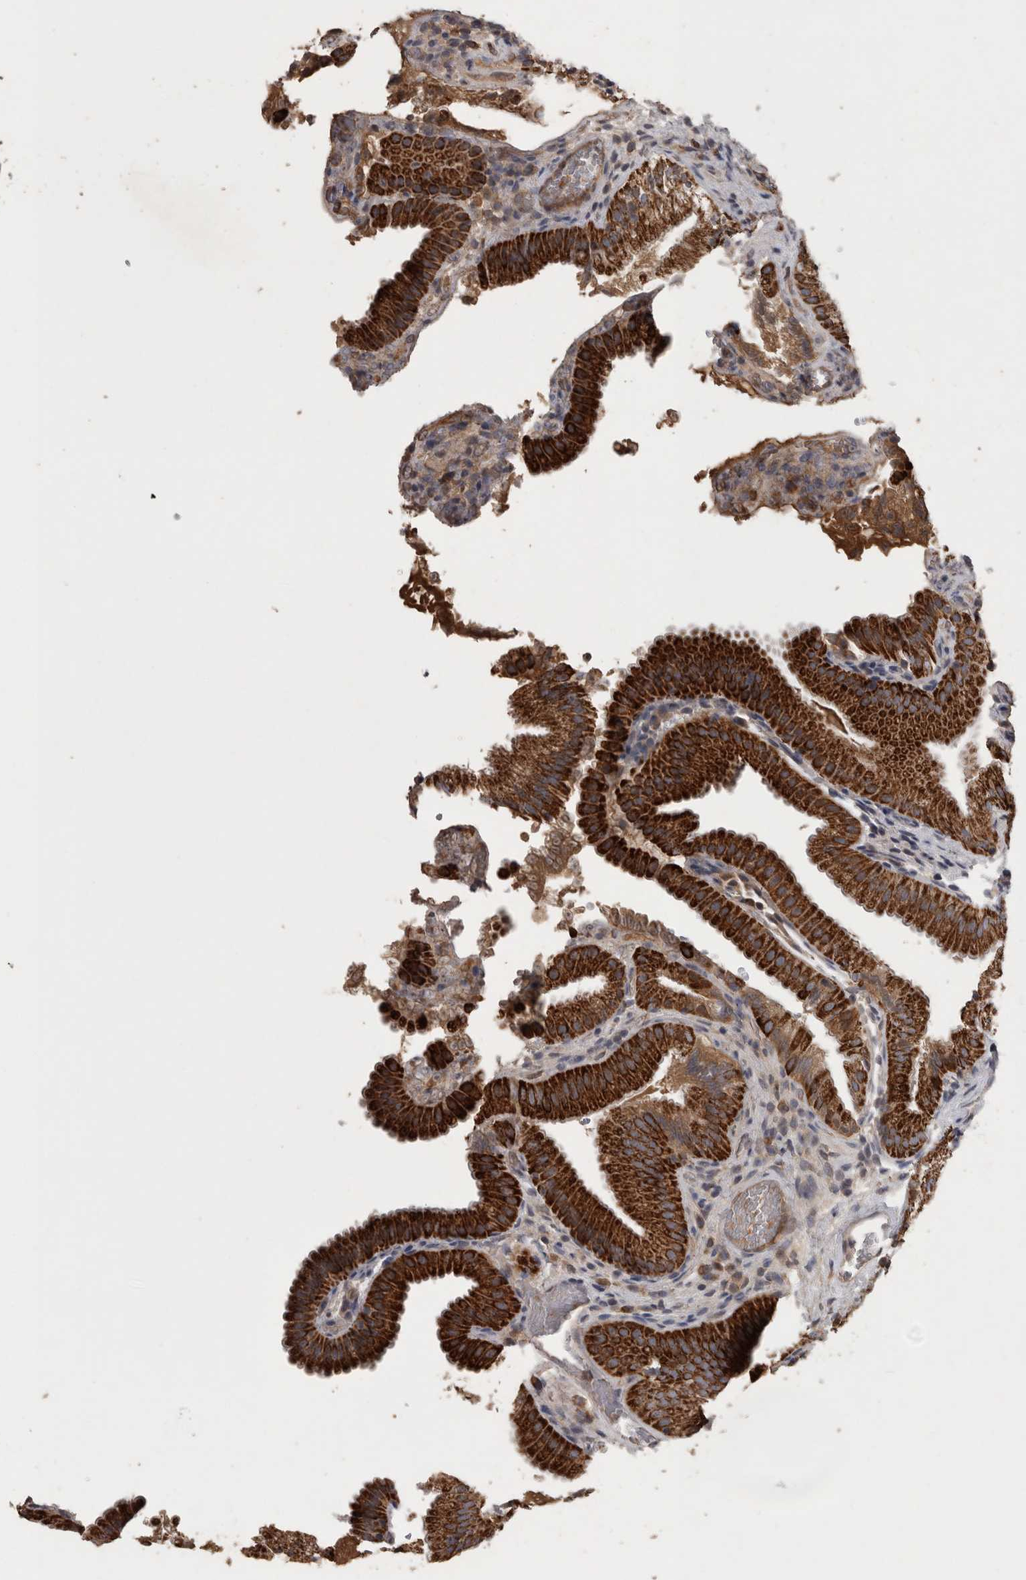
{"staining": {"intensity": "strong", "quantity": ">75%", "location": "cytoplasmic/membranous"}, "tissue": "gallbladder", "cell_type": "Glandular cells", "image_type": "normal", "snomed": [{"axis": "morphology", "description": "Normal tissue, NOS"}, {"axis": "topography", "description": "Gallbladder"}], "caption": "Strong cytoplasmic/membranous protein expression is appreciated in approximately >75% of glandular cells in gallbladder. Nuclei are stained in blue.", "gene": "ACADM", "patient": {"sex": "female", "age": 30}}